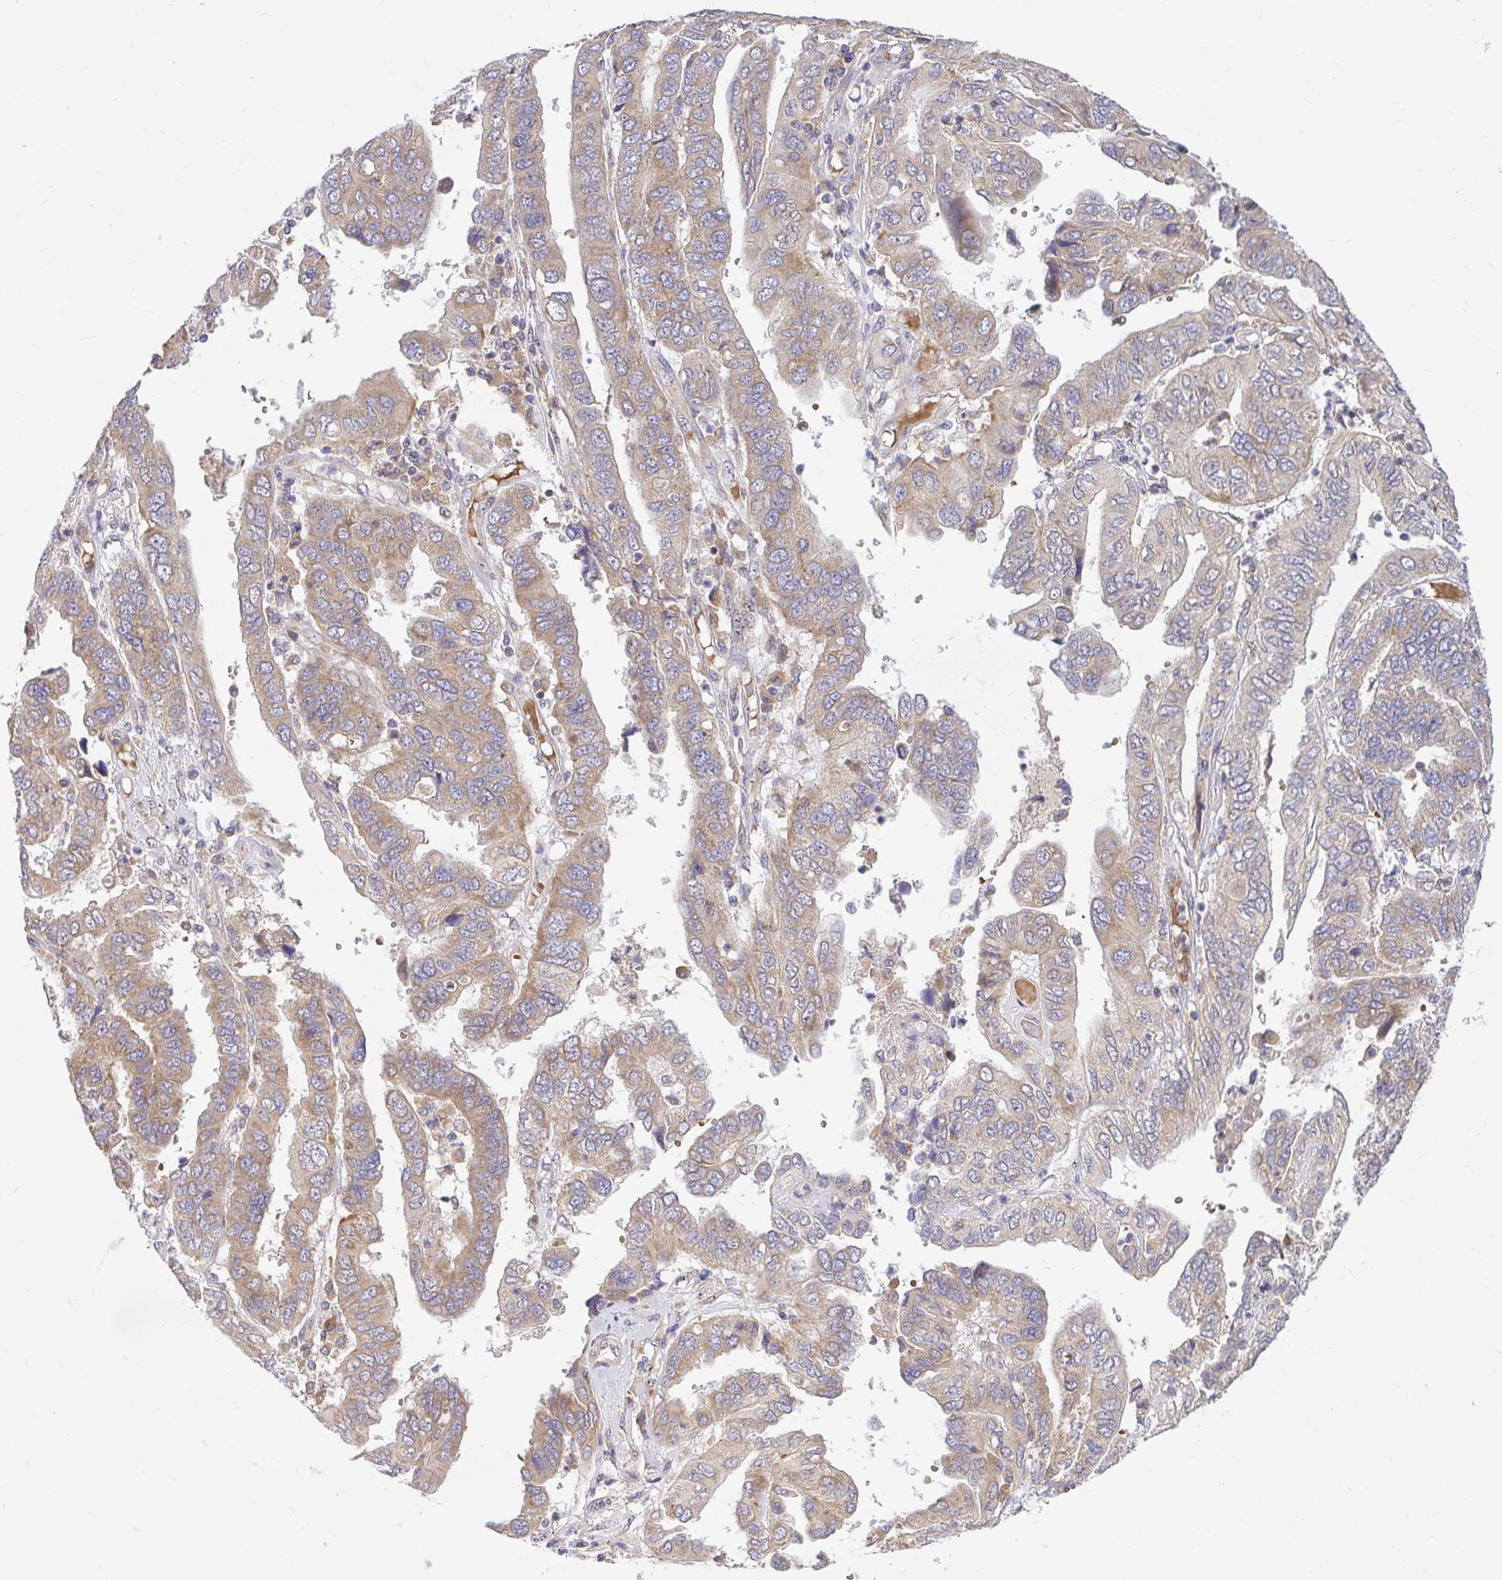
{"staining": {"intensity": "weak", "quantity": ">75%", "location": "cytoplasmic/membranous"}, "tissue": "ovarian cancer", "cell_type": "Tumor cells", "image_type": "cancer", "snomed": [{"axis": "morphology", "description": "Cystadenocarcinoma, serous, NOS"}, {"axis": "topography", "description": "Ovary"}], "caption": "DAB immunohistochemical staining of human ovarian cancer shows weak cytoplasmic/membranous protein expression in about >75% of tumor cells.", "gene": "VTI1B", "patient": {"sex": "female", "age": 79}}